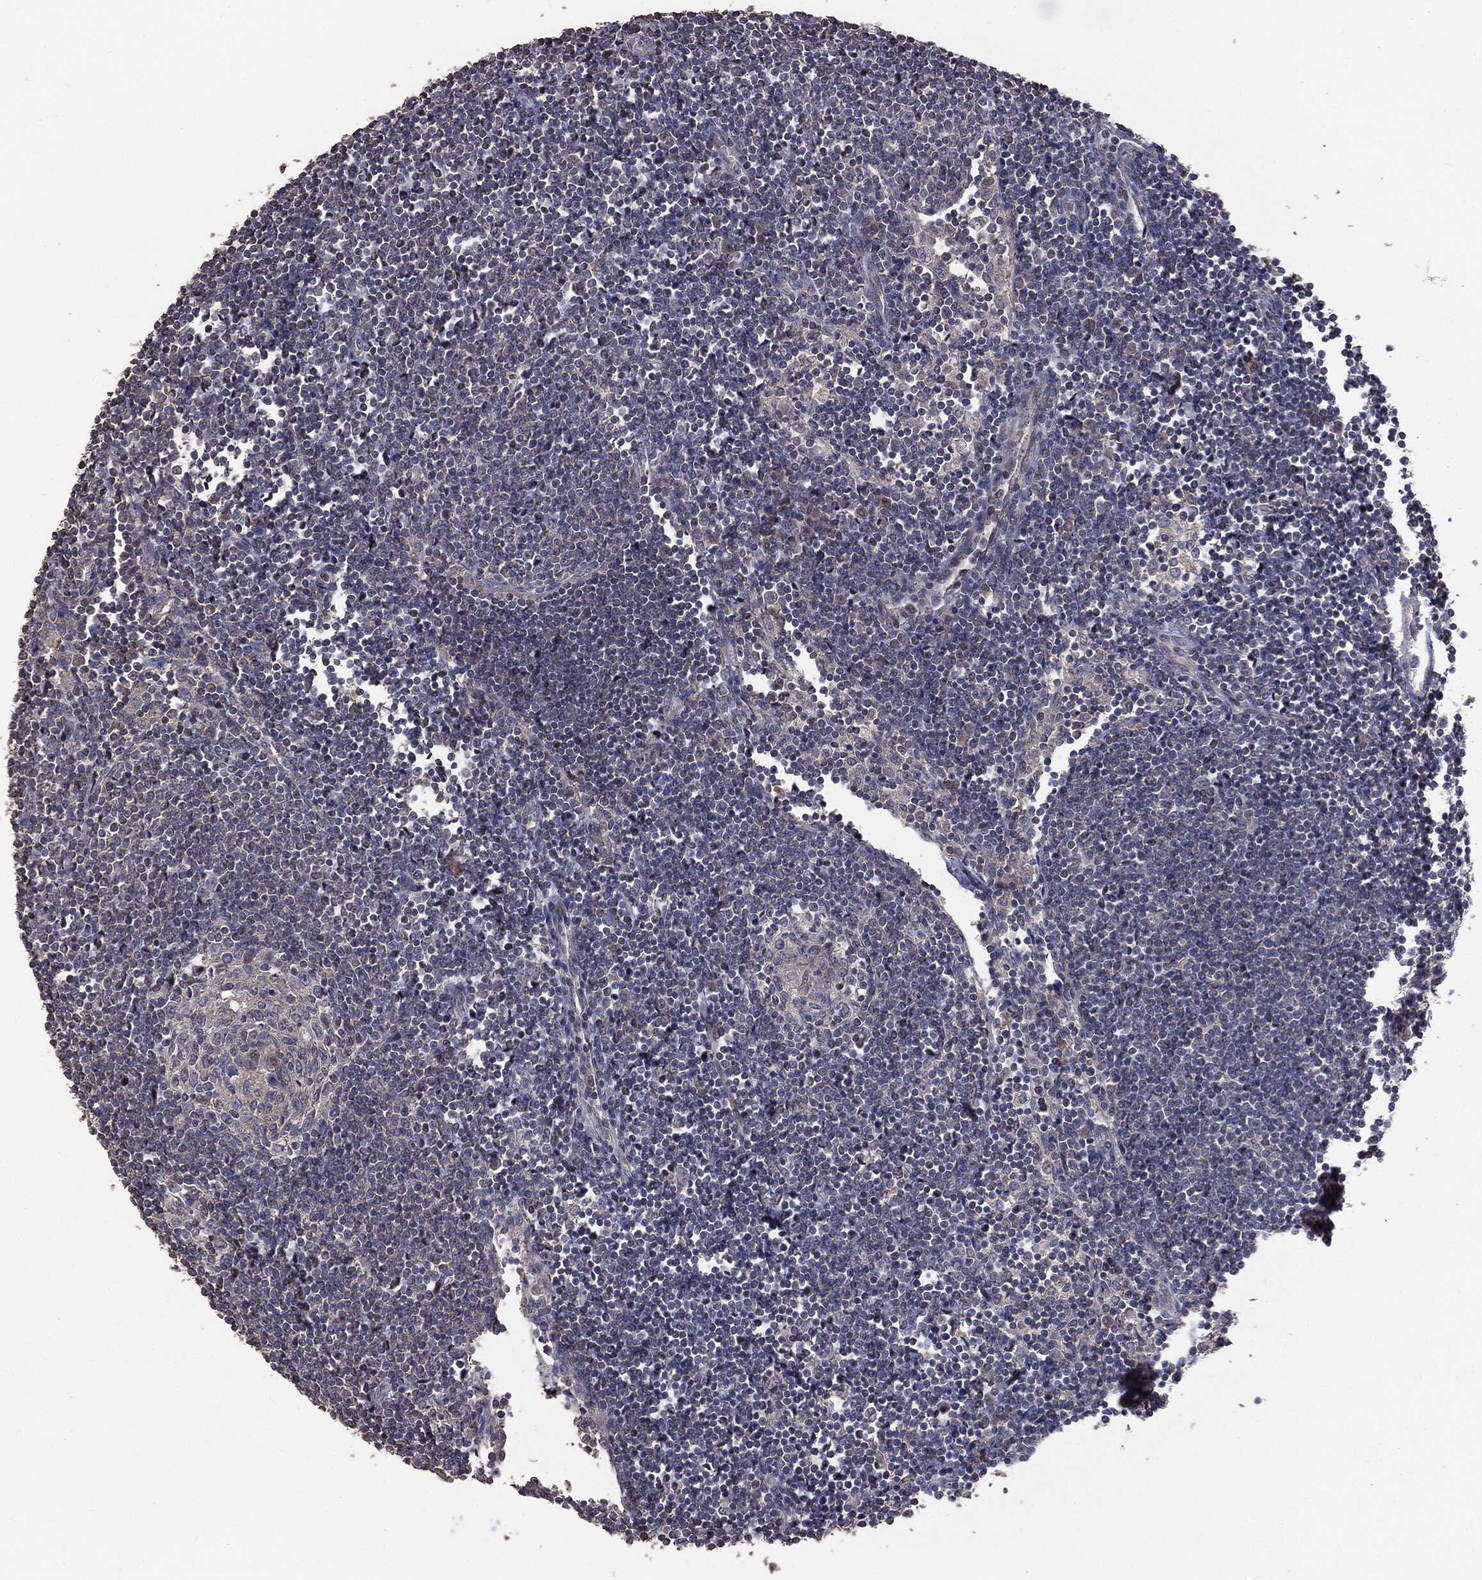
{"staining": {"intensity": "negative", "quantity": "none", "location": "none"}, "tissue": "lymph node", "cell_type": "Germinal center cells", "image_type": "normal", "snomed": [{"axis": "morphology", "description": "Normal tissue, NOS"}, {"axis": "morphology", "description": "Adenocarcinoma, NOS"}, {"axis": "topography", "description": "Lymph node"}, {"axis": "topography", "description": "Pancreas"}], "caption": "Immunohistochemistry photomicrograph of unremarkable lymph node: lymph node stained with DAB exhibits no significant protein expression in germinal center cells. (DAB (3,3'-diaminobenzidine) IHC visualized using brightfield microscopy, high magnification).", "gene": "MTOR", "patient": {"sex": "female", "age": 58}}